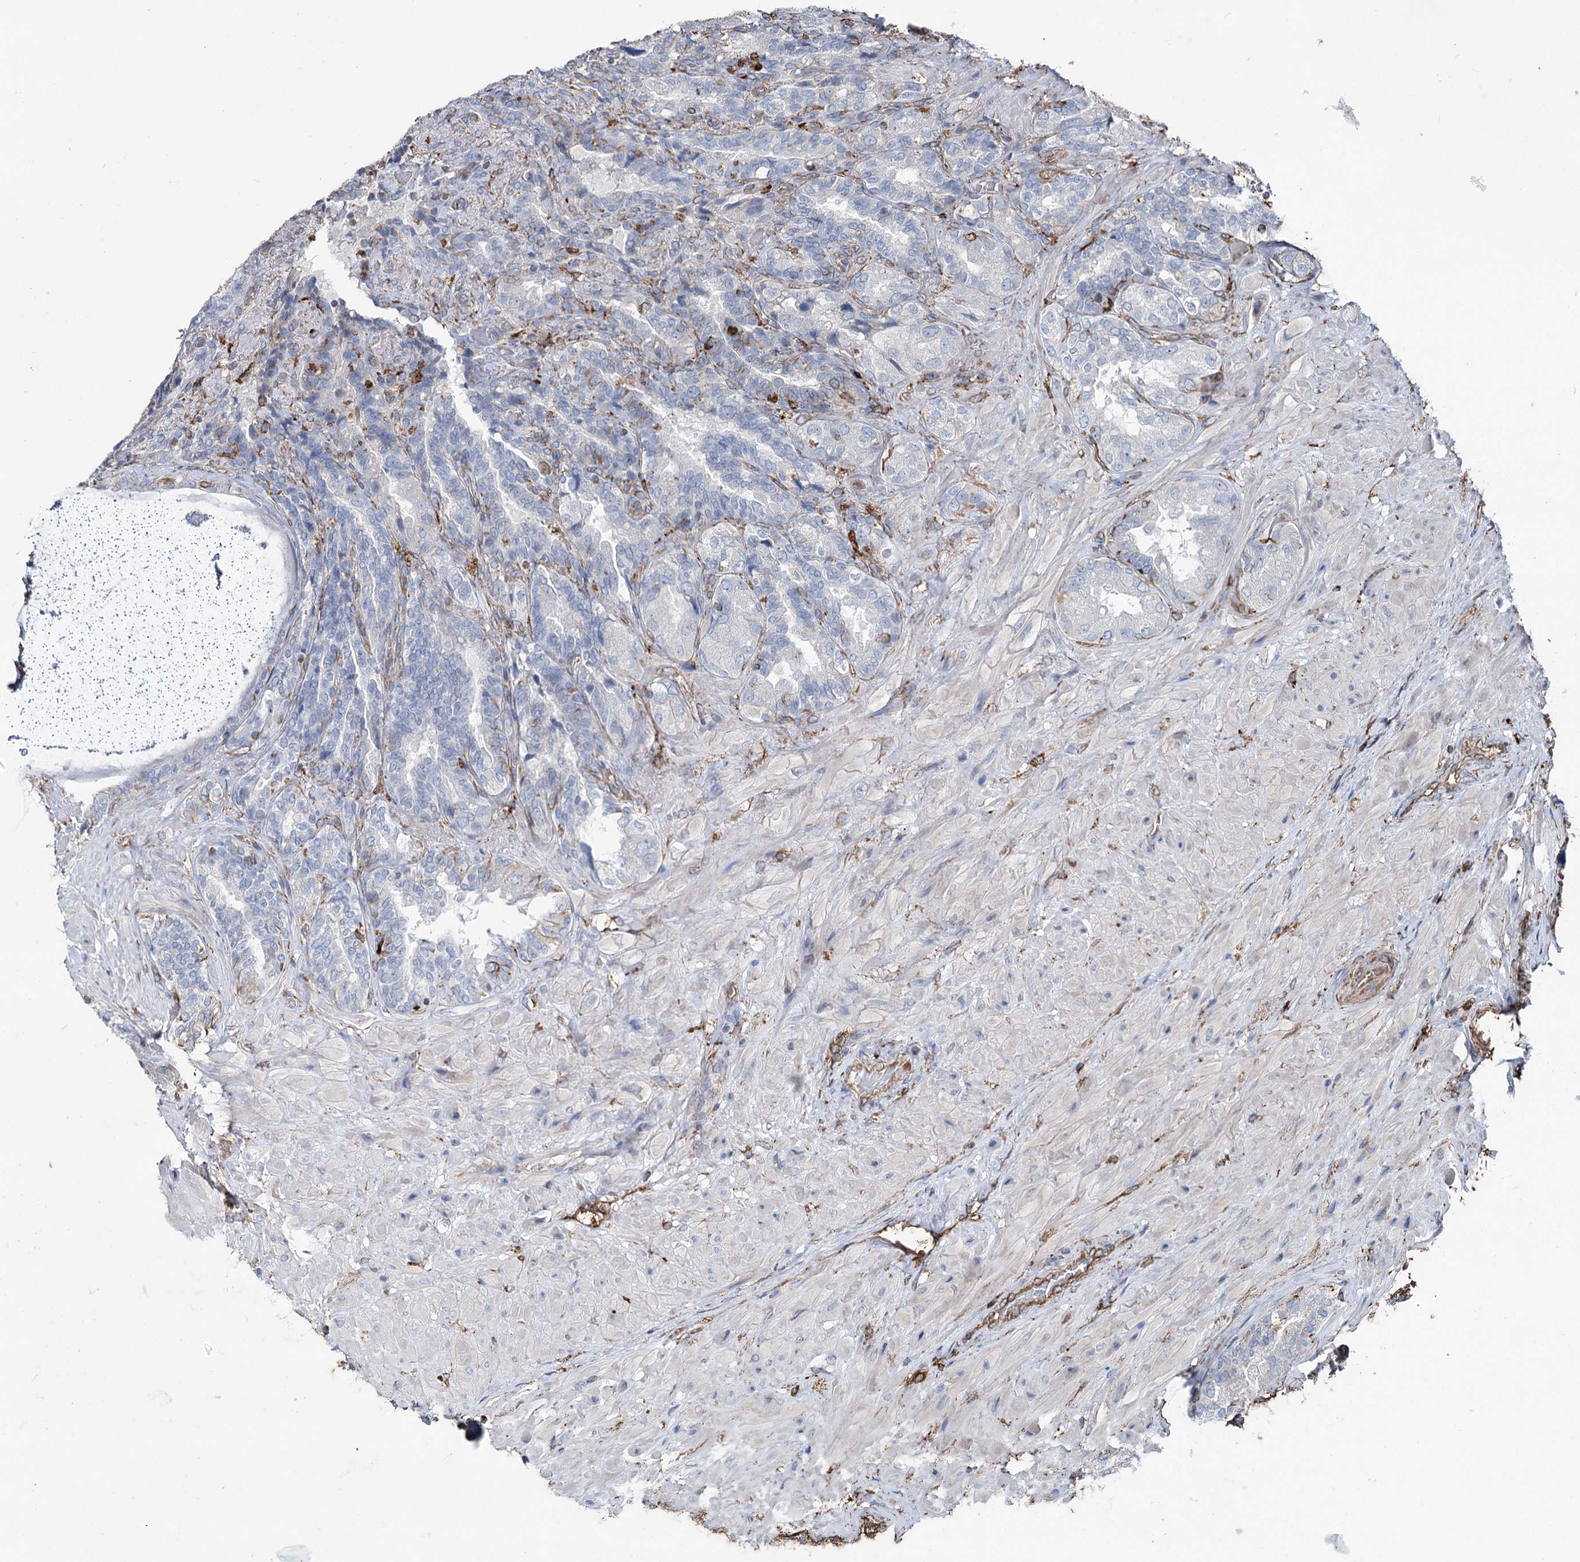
{"staining": {"intensity": "negative", "quantity": "none", "location": "none"}, "tissue": "seminal vesicle", "cell_type": "Glandular cells", "image_type": "normal", "snomed": [{"axis": "morphology", "description": "Normal tissue, NOS"}, {"axis": "topography", "description": "Prostate and seminal vesicle, NOS"}, {"axis": "topography", "description": "Prostate"}, {"axis": "topography", "description": "Seminal veicle"}], "caption": "Immunohistochemistry of unremarkable human seminal vesicle reveals no expression in glandular cells.", "gene": "CLEC4M", "patient": {"sex": "male", "age": 67}}